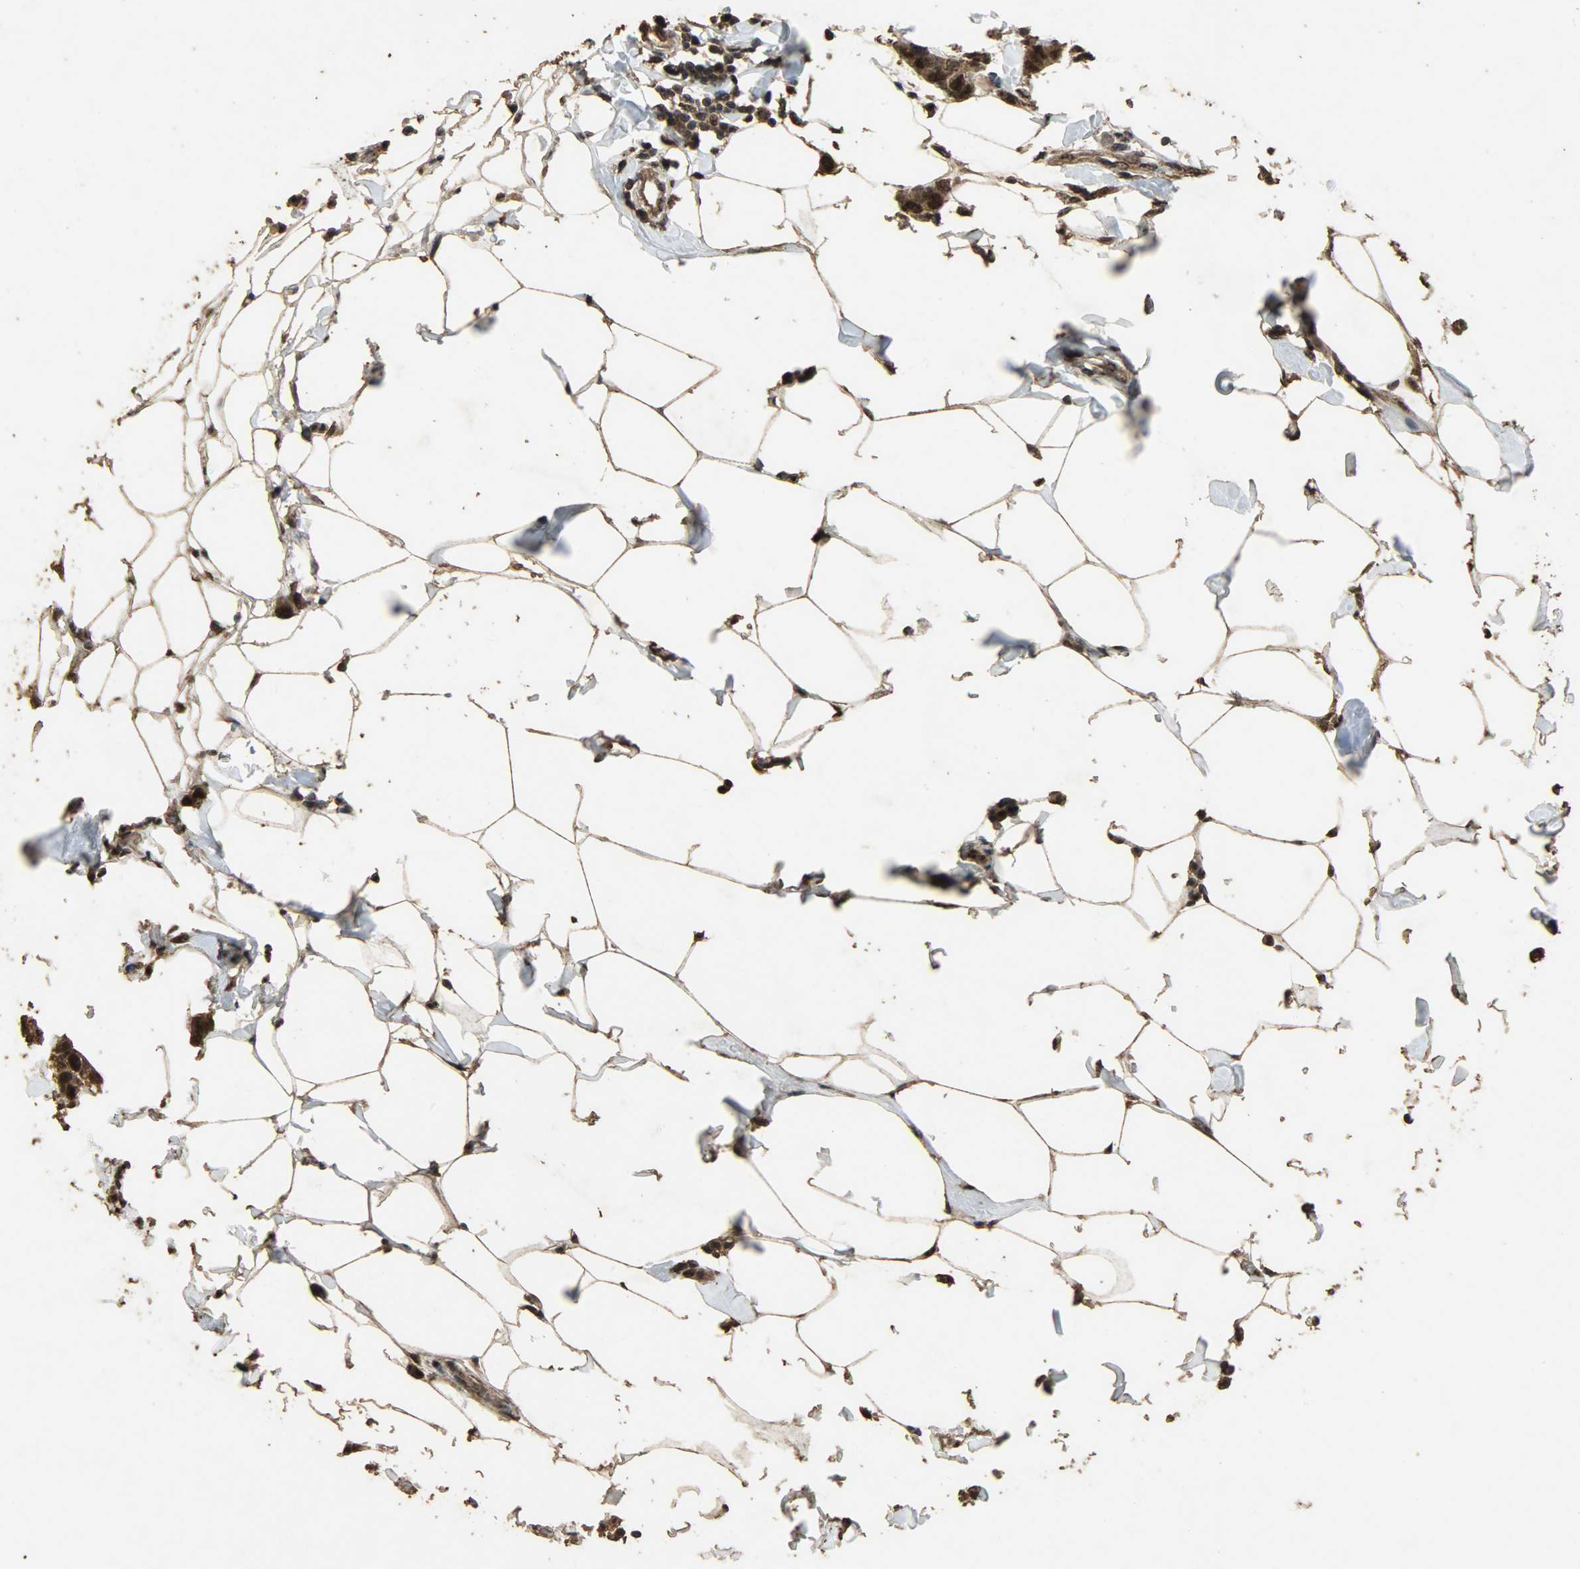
{"staining": {"intensity": "strong", "quantity": ">75%", "location": "cytoplasmic/membranous,nuclear"}, "tissue": "breast cancer", "cell_type": "Tumor cells", "image_type": "cancer", "snomed": [{"axis": "morphology", "description": "Normal tissue, NOS"}, {"axis": "morphology", "description": "Duct carcinoma"}, {"axis": "topography", "description": "Breast"}], "caption": "Breast cancer tissue demonstrates strong cytoplasmic/membranous and nuclear staining in approximately >75% of tumor cells, visualized by immunohistochemistry. (IHC, brightfield microscopy, high magnification).", "gene": "CCNT2", "patient": {"sex": "female", "age": 50}}